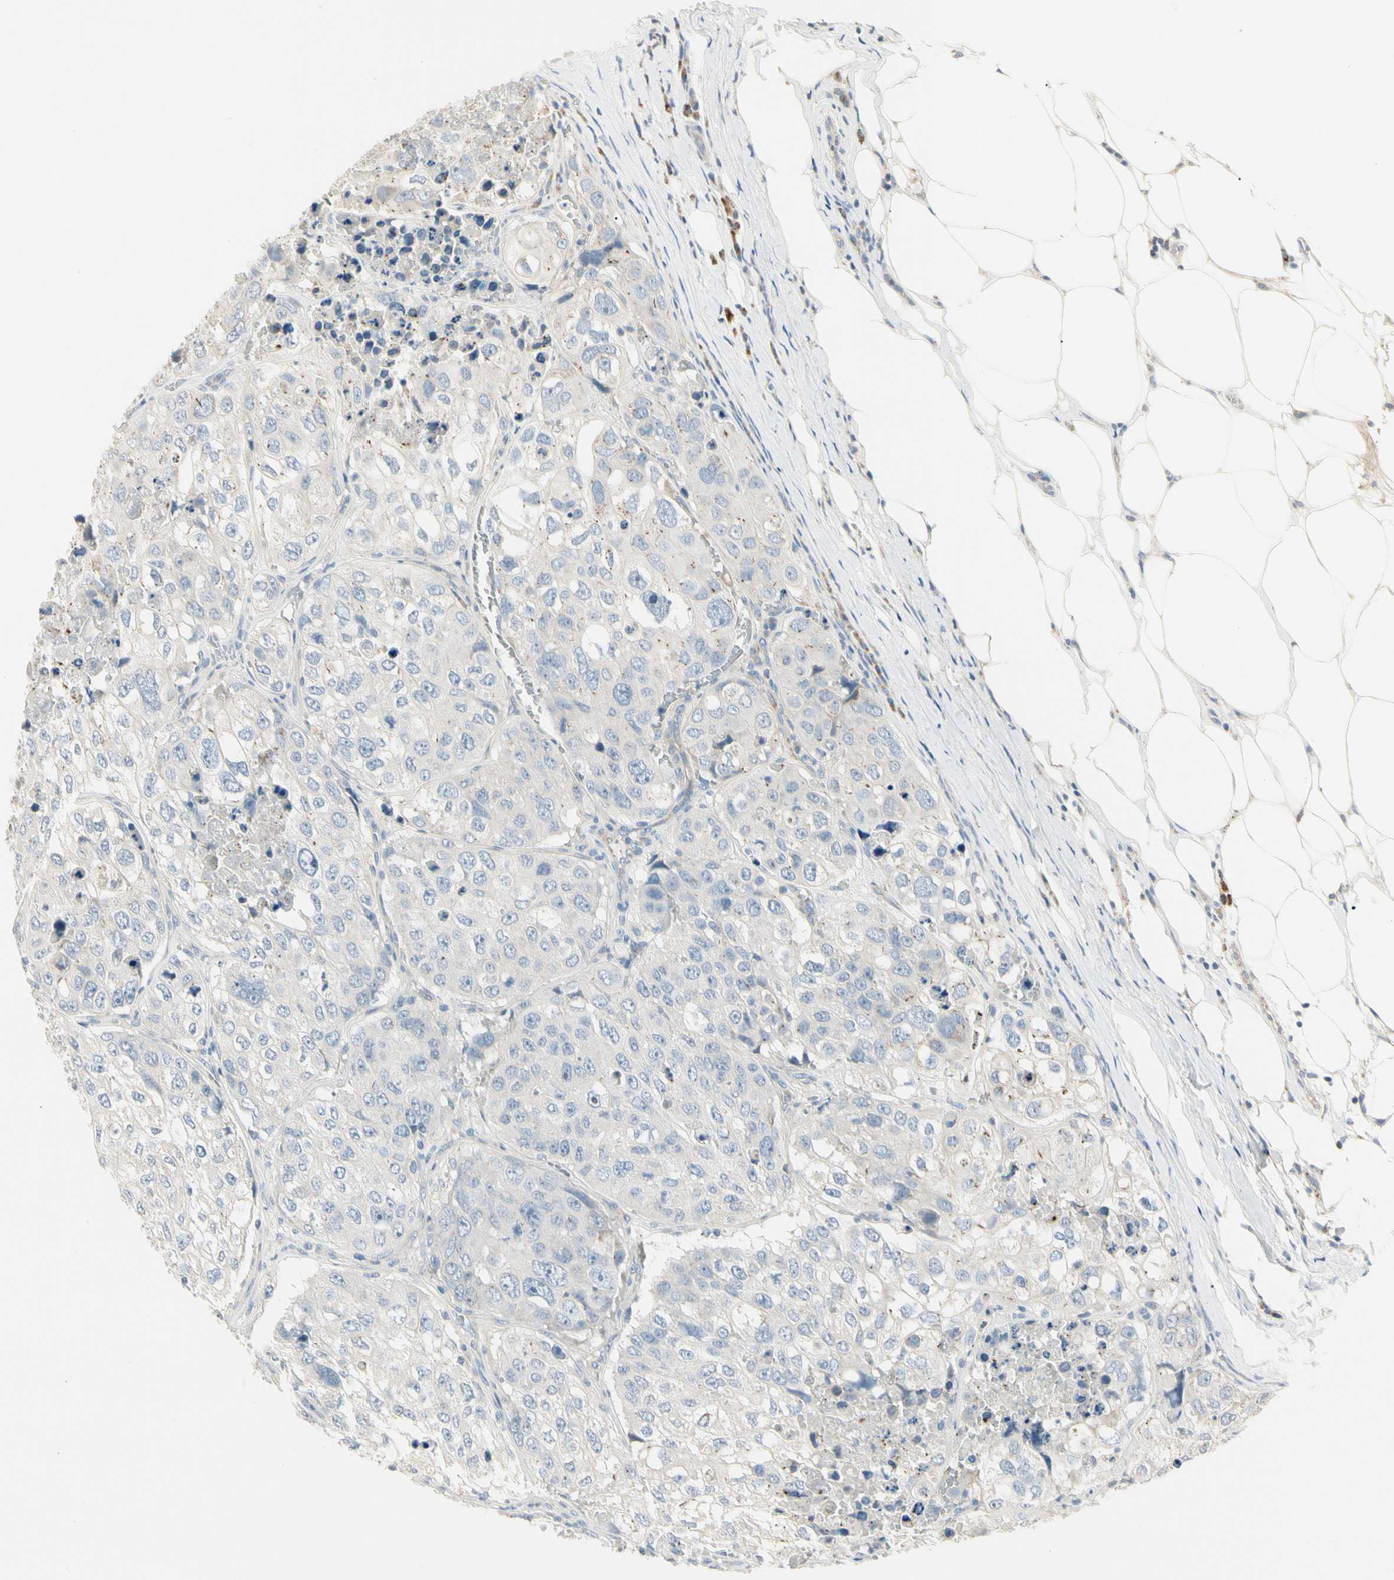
{"staining": {"intensity": "negative", "quantity": "none", "location": "none"}, "tissue": "urothelial cancer", "cell_type": "Tumor cells", "image_type": "cancer", "snomed": [{"axis": "morphology", "description": "Urothelial carcinoma, High grade"}, {"axis": "topography", "description": "Lymph node"}, {"axis": "topography", "description": "Urinary bladder"}], "caption": "An IHC image of high-grade urothelial carcinoma is shown. There is no staining in tumor cells of high-grade urothelial carcinoma.", "gene": "ALDH18A1", "patient": {"sex": "male", "age": 51}}